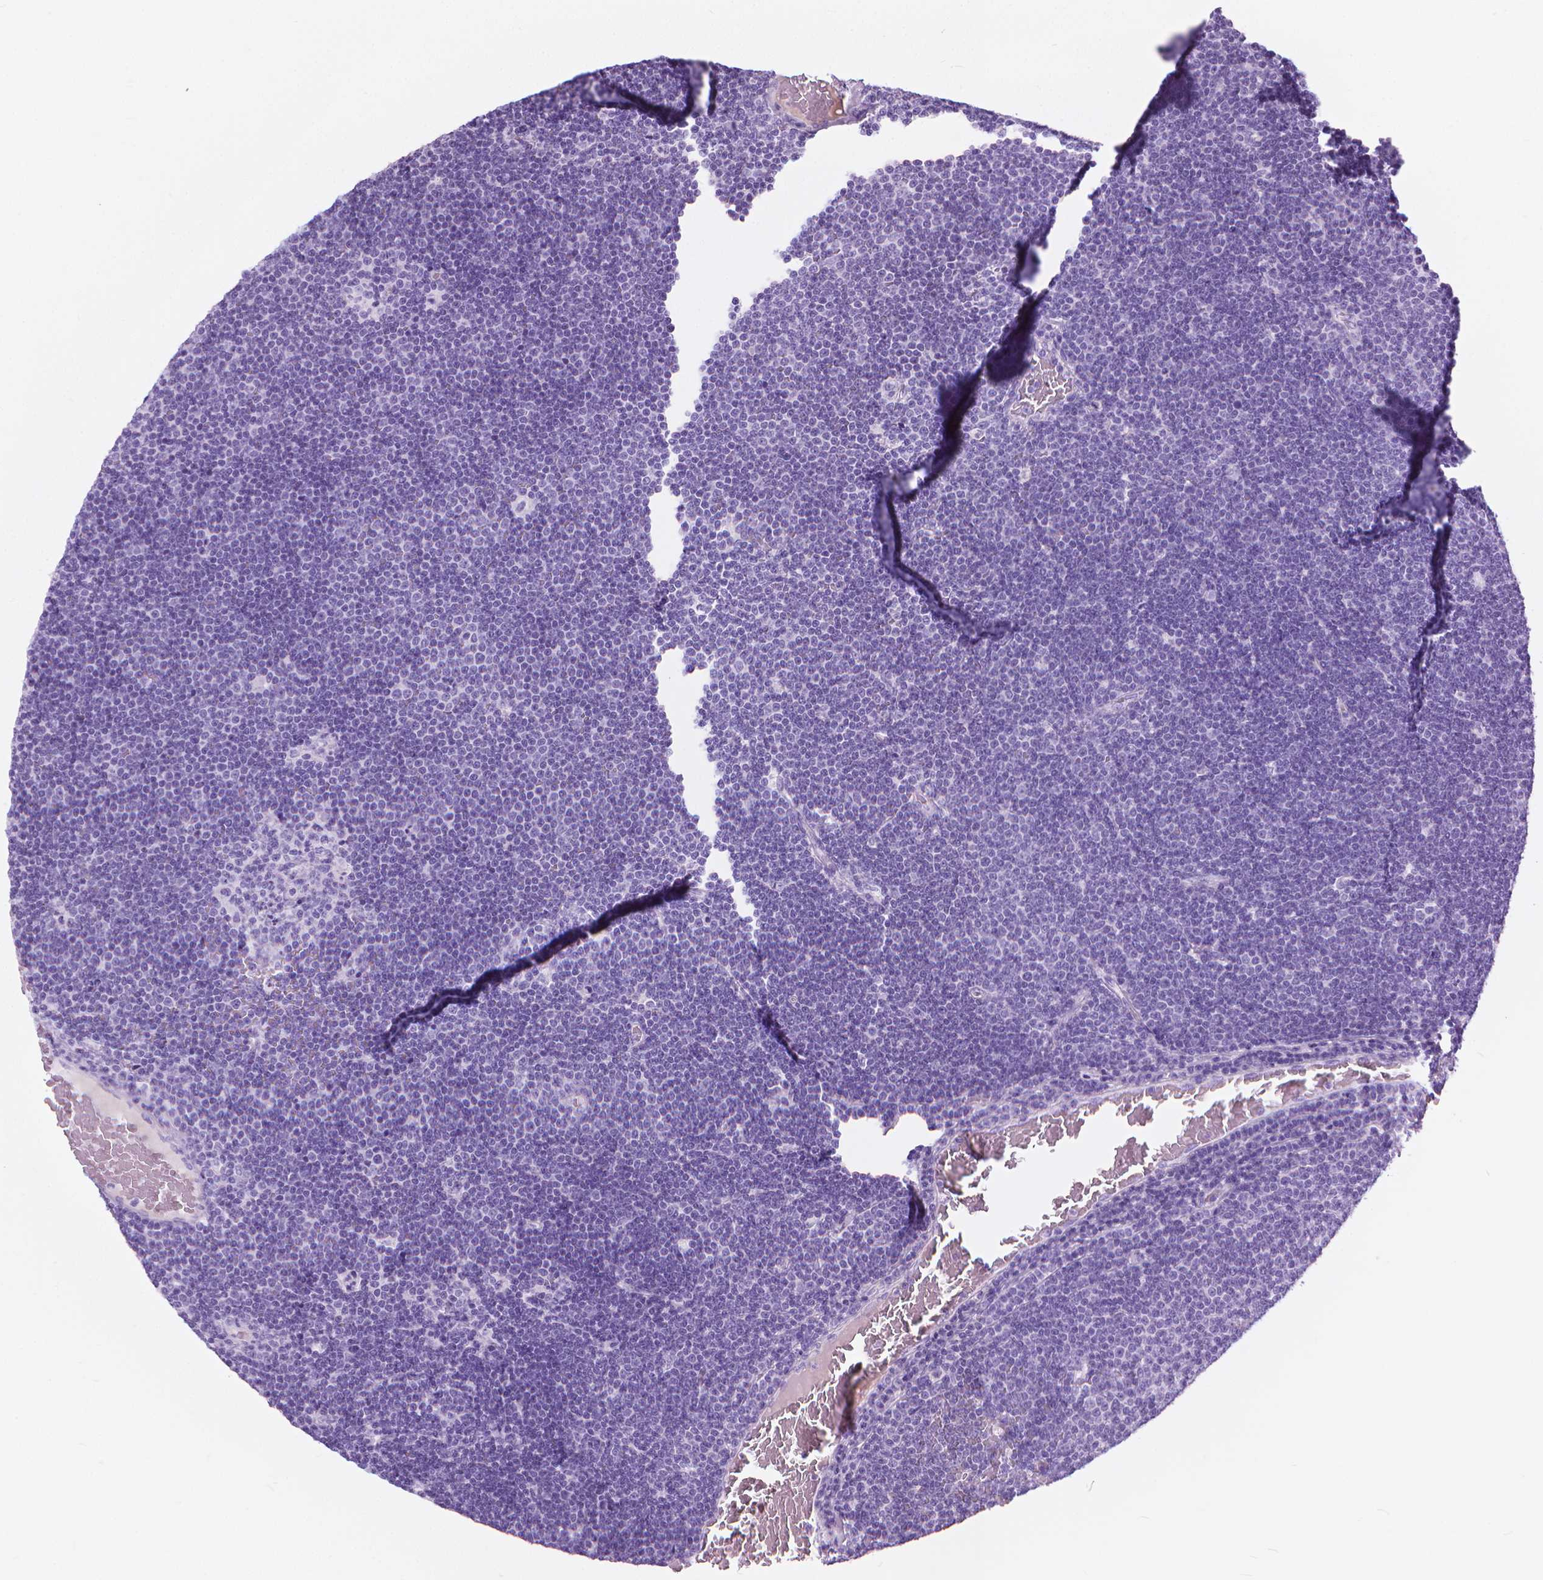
{"staining": {"intensity": "negative", "quantity": "none", "location": "none"}, "tissue": "lymphoma", "cell_type": "Tumor cells", "image_type": "cancer", "snomed": [{"axis": "morphology", "description": "Malignant lymphoma, non-Hodgkin's type, Low grade"}, {"axis": "topography", "description": "Brain"}], "caption": "Tumor cells show no significant positivity in low-grade malignant lymphoma, non-Hodgkin's type.", "gene": "HTR2B", "patient": {"sex": "female", "age": 66}}